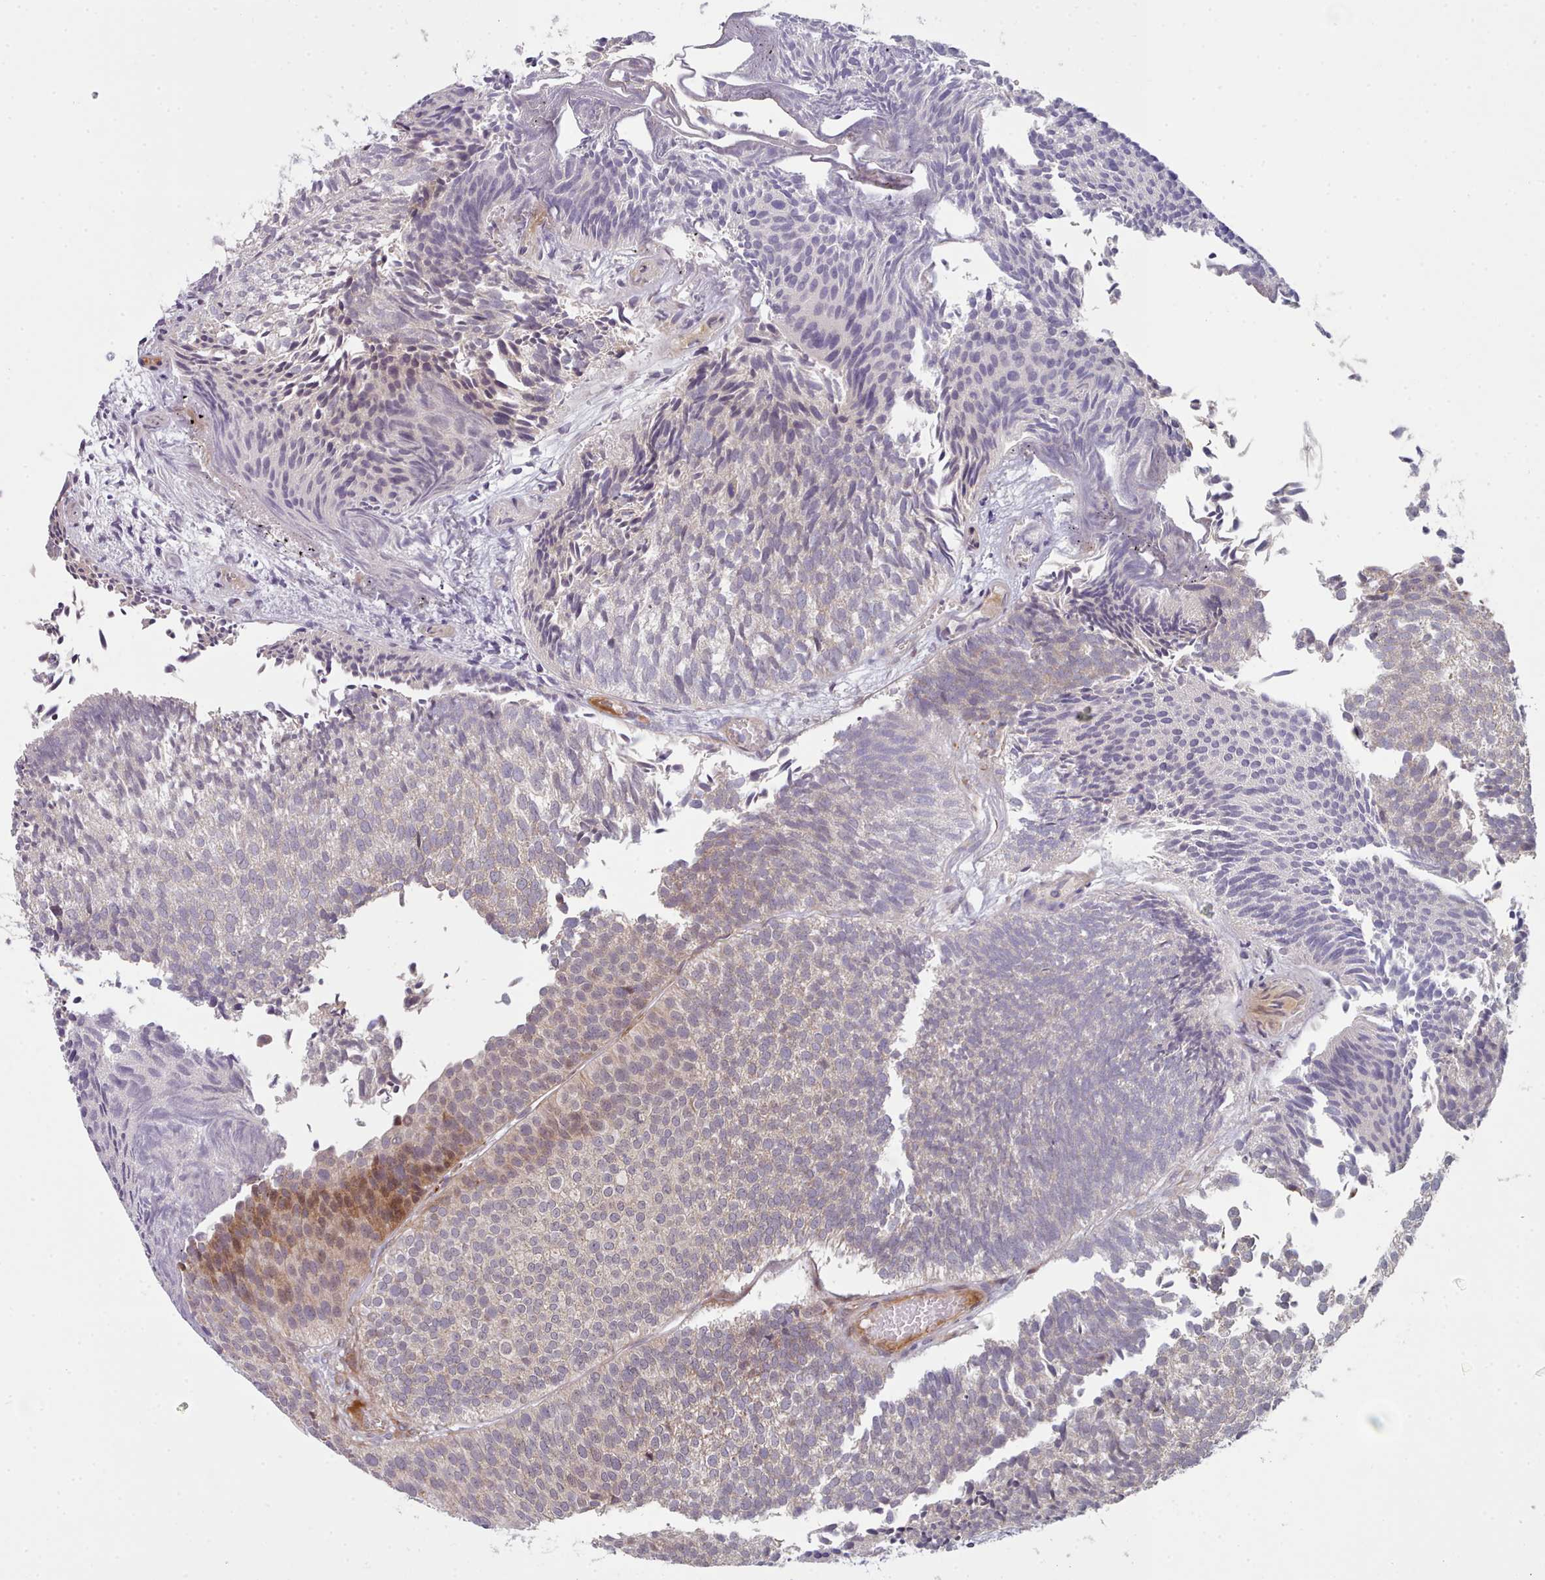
{"staining": {"intensity": "moderate", "quantity": "<25%", "location": "cytoplasmic/membranous"}, "tissue": "urothelial cancer", "cell_type": "Tumor cells", "image_type": "cancer", "snomed": [{"axis": "morphology", "description": "Urothelial carcinoma, Low grade"}, {"axis": "topography", "description": "Urinary bladder"}], "caption": "Moderate cytoplasmic/membranous positivity for a protein is seen in approximately <25% of tumor cells of low-grade urothelial carcinoma using IHC.", "gene": "TRIM26", "patient": {"sex": "male", "age": 84}}